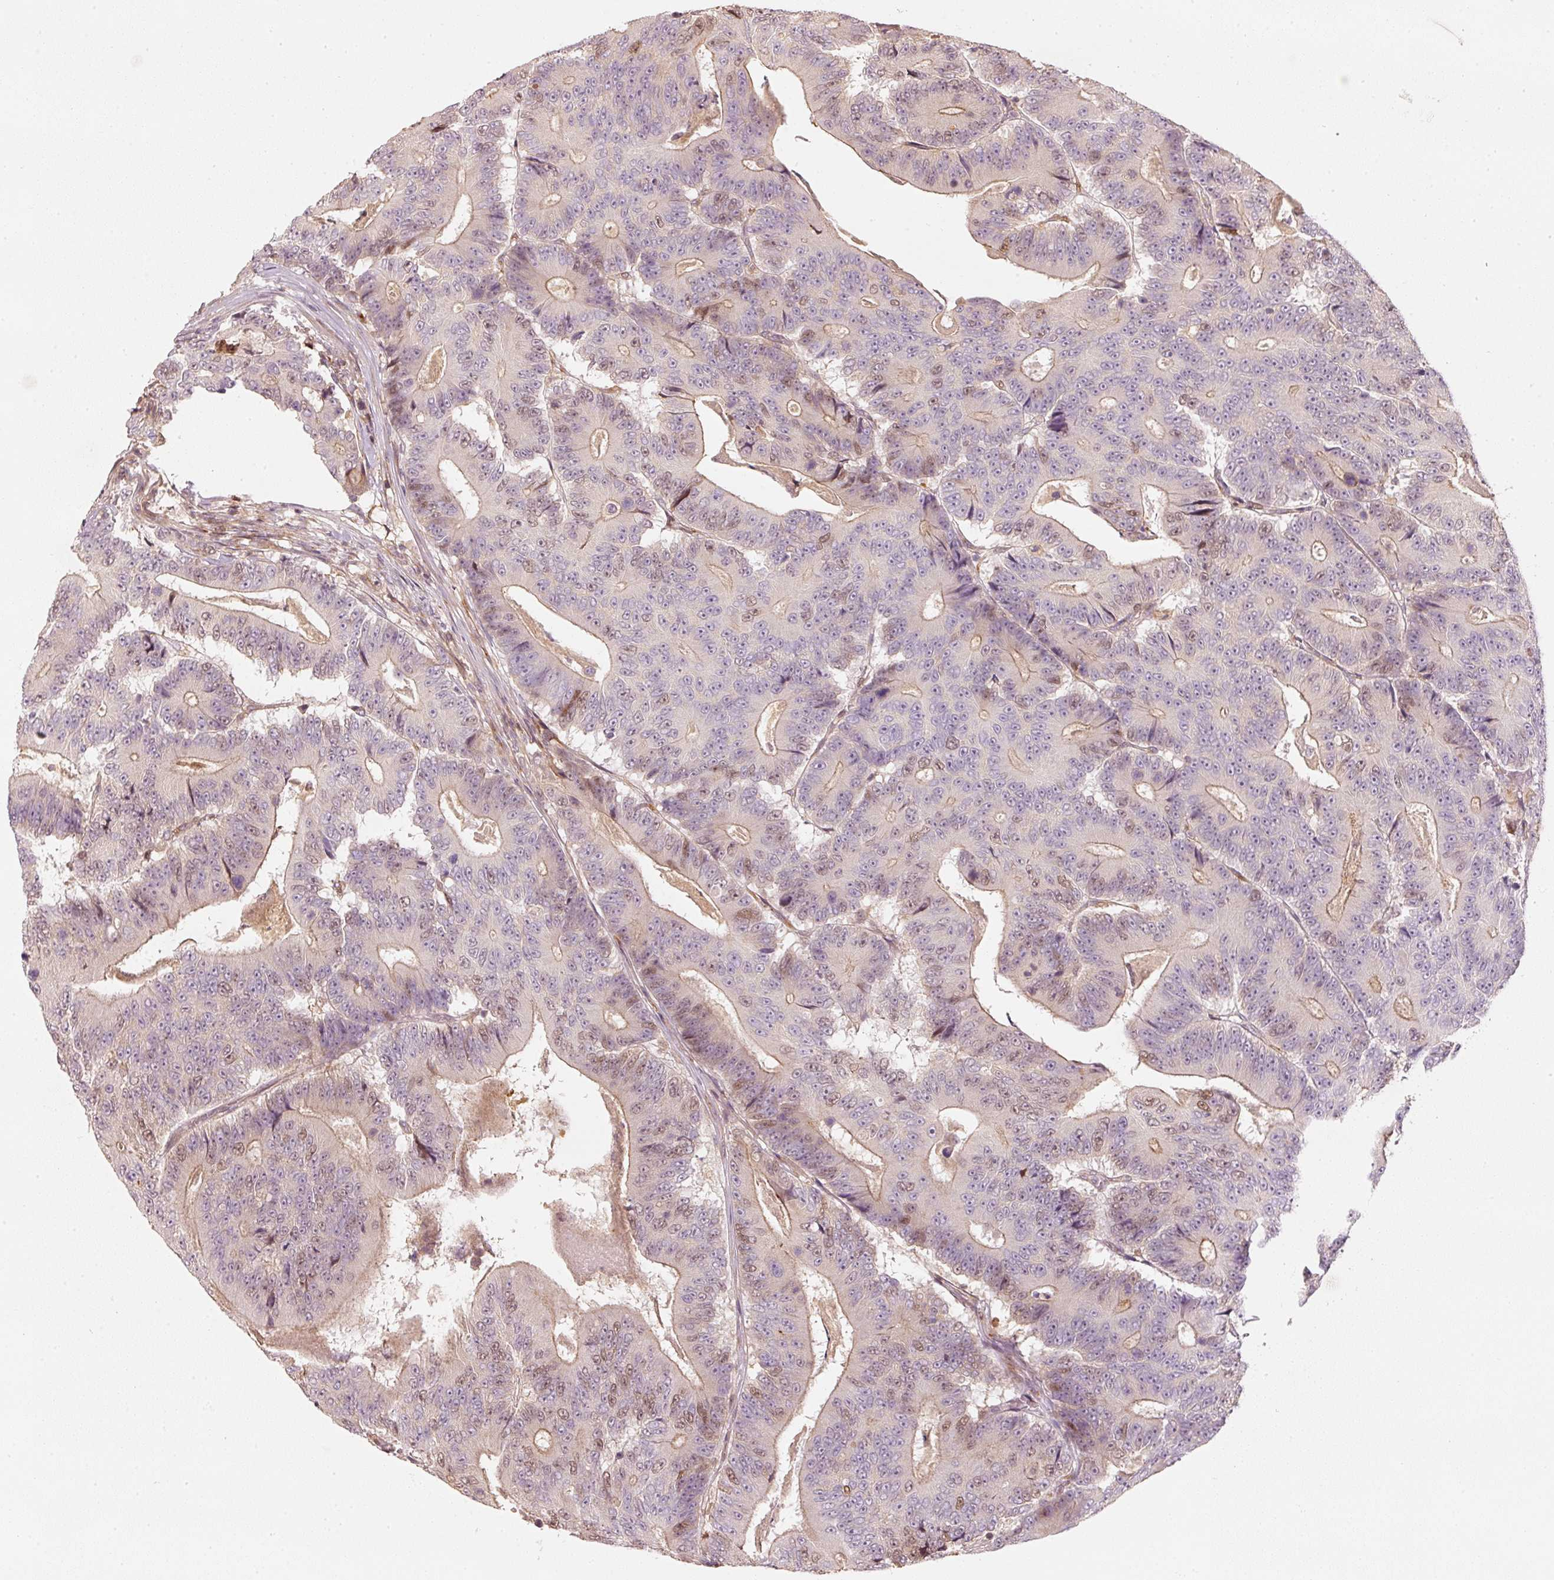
{"staining": {"intensity": "moderate", "quantity": "<25%", "location": "cytoplasmic/membranous,nuclear"}, "tissue": "colorectal cancer", "cell_type": "Tumor cells", "image_type": "cancer", "snomed": [{"axis": "morphology", "description": "Adenocarcinoma, NOS"}, {"axis": "topography", "description": "Colon"}], "caption": "High-power microscopy captured an immunohistochemistry histopathology image of colorectal cancer, revealing moderate cytoplasmic/membranous and nuclear expression in approximately <25% of tumor cells. The staining was performed using DAB to visualize the protein expression in brown, while the nuclei were stained in blue with hematoxylin (Magnification: 20x).", "gene": "TREX2", "patient": {"sex": "male", "age": 83}}